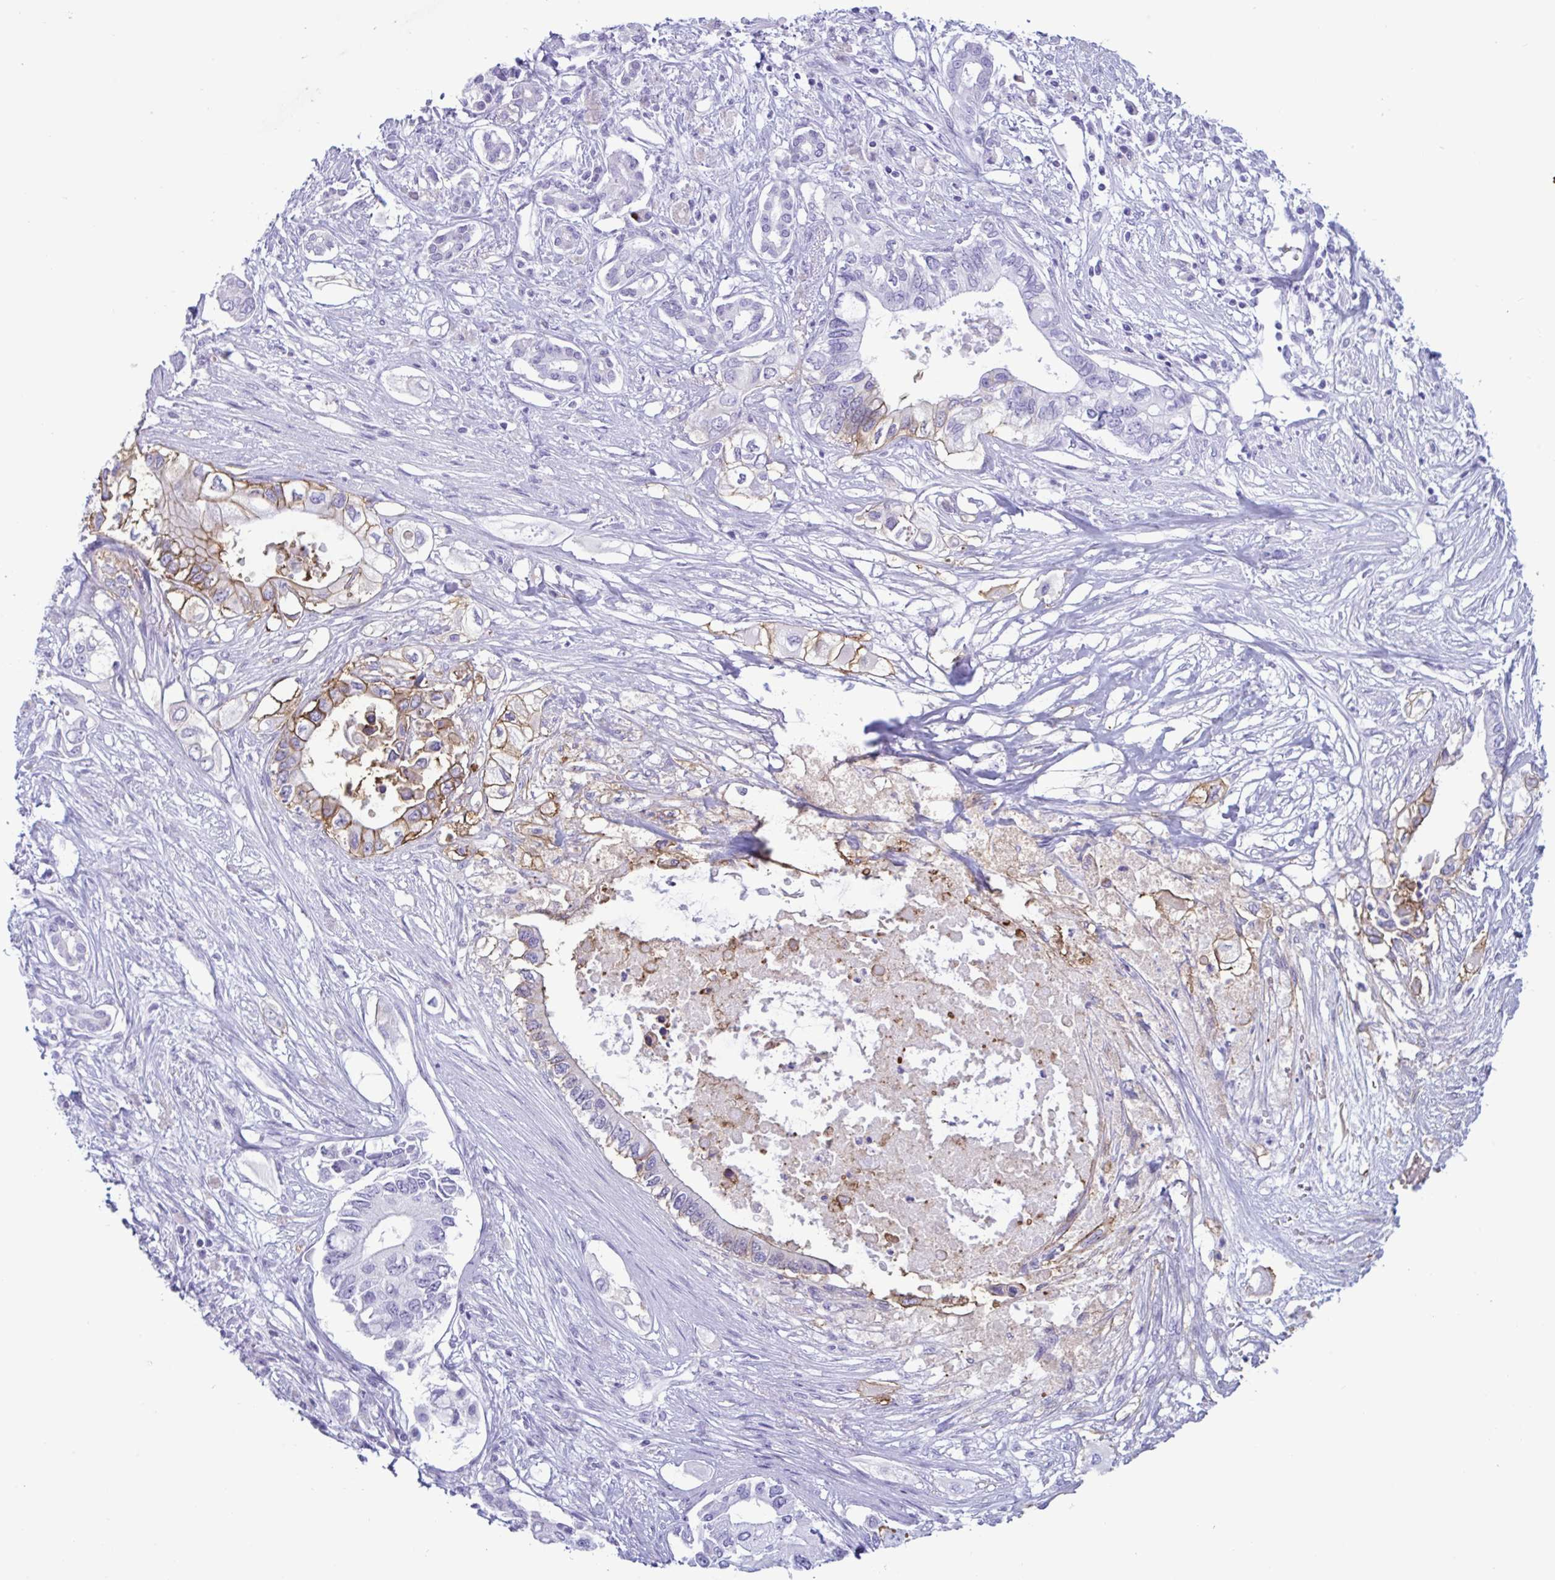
{"staining": {"intensity": "weak", "quantity": "<25%", "location": "cytoplasmic/membranous"}, "tissue": "pancreatic cancer", "cell_type": "Tumor cells", "image_type": "cancer", "snomed": [{"axis": "morphology", "description": "Adenocarcinoma, NOS"}, {"axis": "topography", "description": "Pancreas"}], "caption": "The micrograph displays no staining of tumor cells in pancreatic cancer.", "gene": "SLC2A1", "patient": {"sex": "female", "age": 63}}